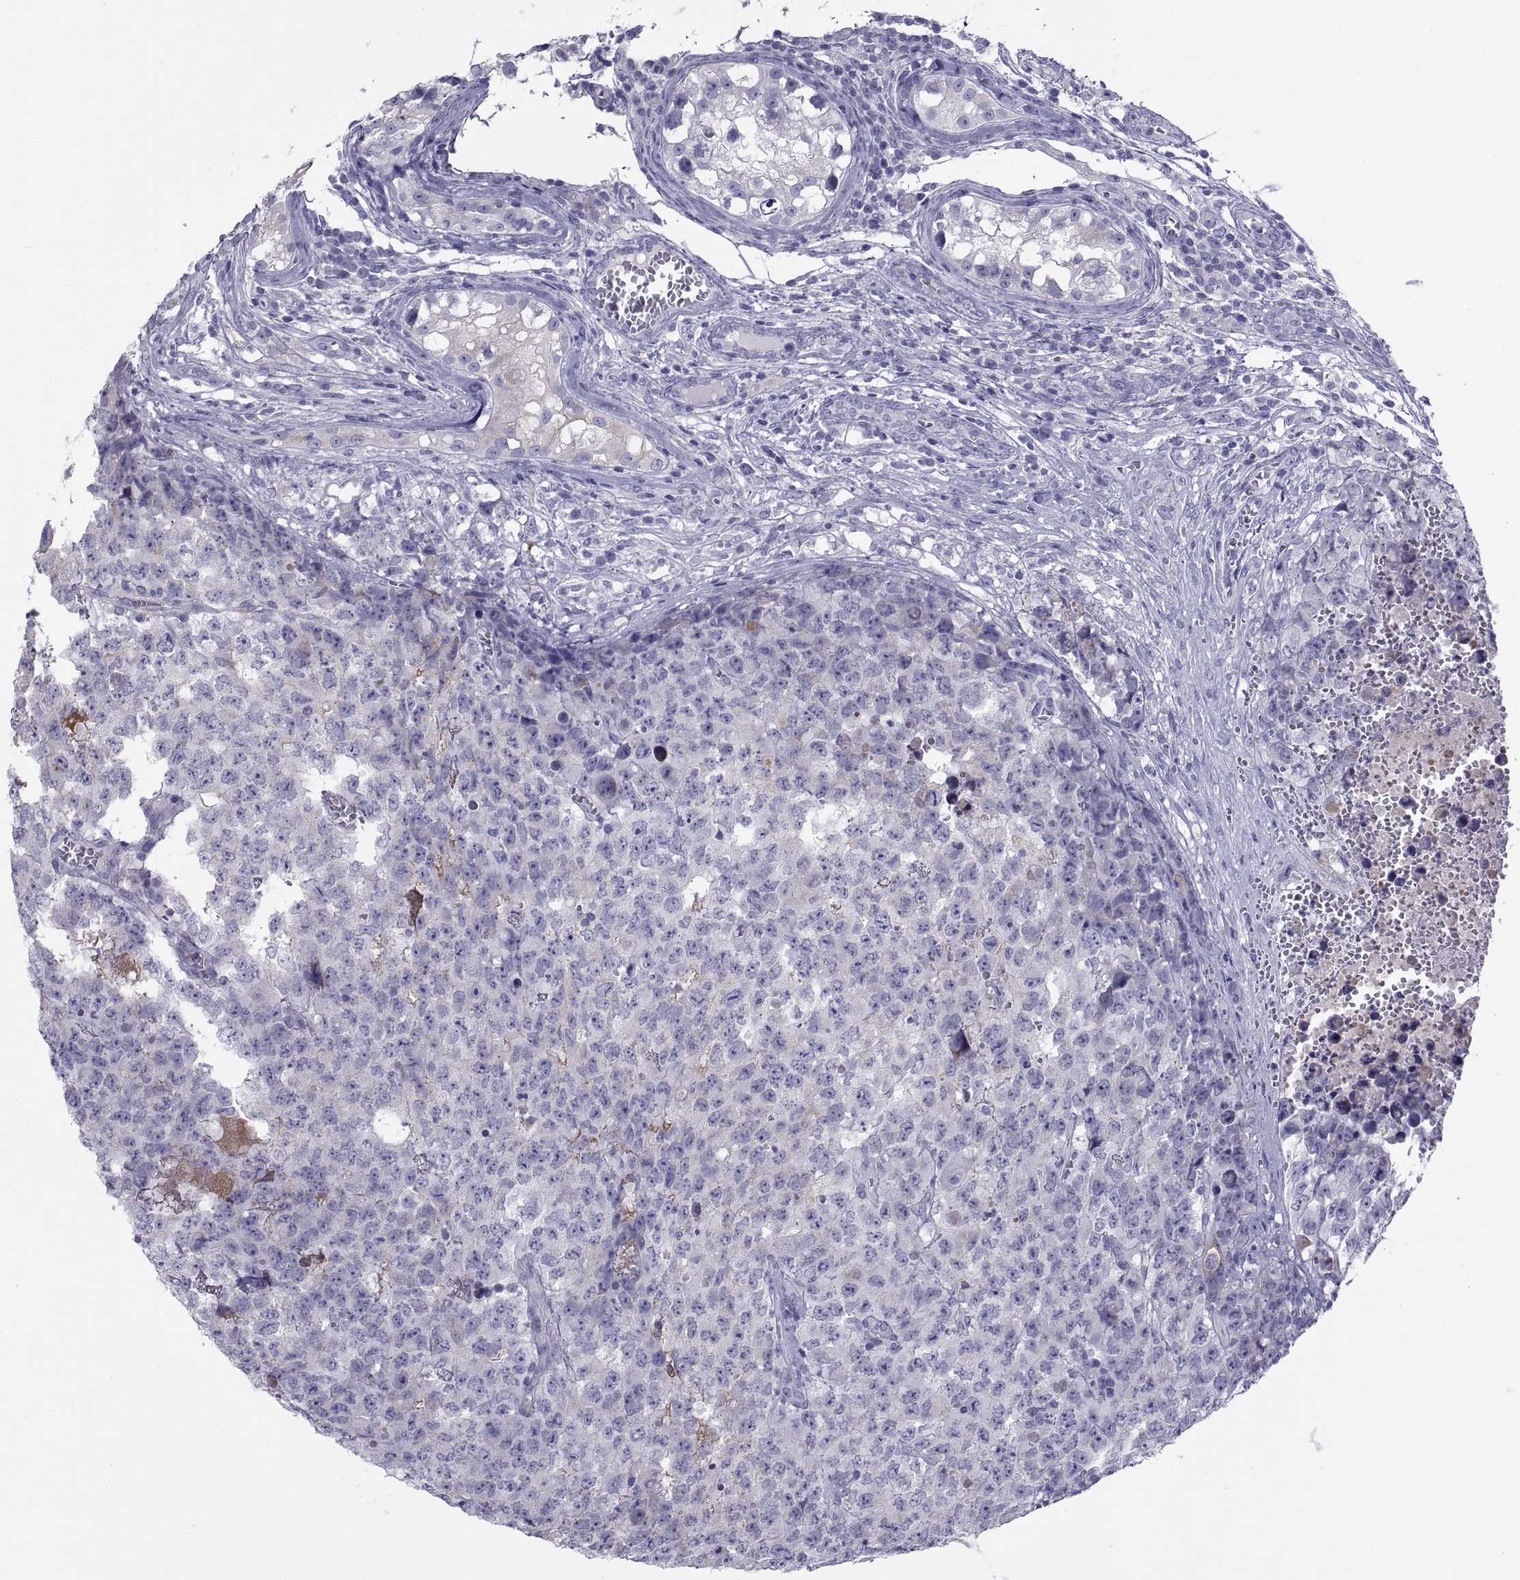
{"staining": {"intensity": "negative", "quantity": "none", "location": "none"}, "tissue": "testis cancer", "cell_type": "Tumor cells", "image_type": "cancer", "snomed": [{"axis": "morphology", "description": "Carcinoma, Embryonal, NOS"}, {"axis": "topography", "description": "Testis"}], "caption": "This is a micrograph of immunohistochemistry (IHC) staining of testis cancer, which shows no positivity in tumor cells.", "gene": "NPTX2", "patient": {"sex": "male", "age": 23}}